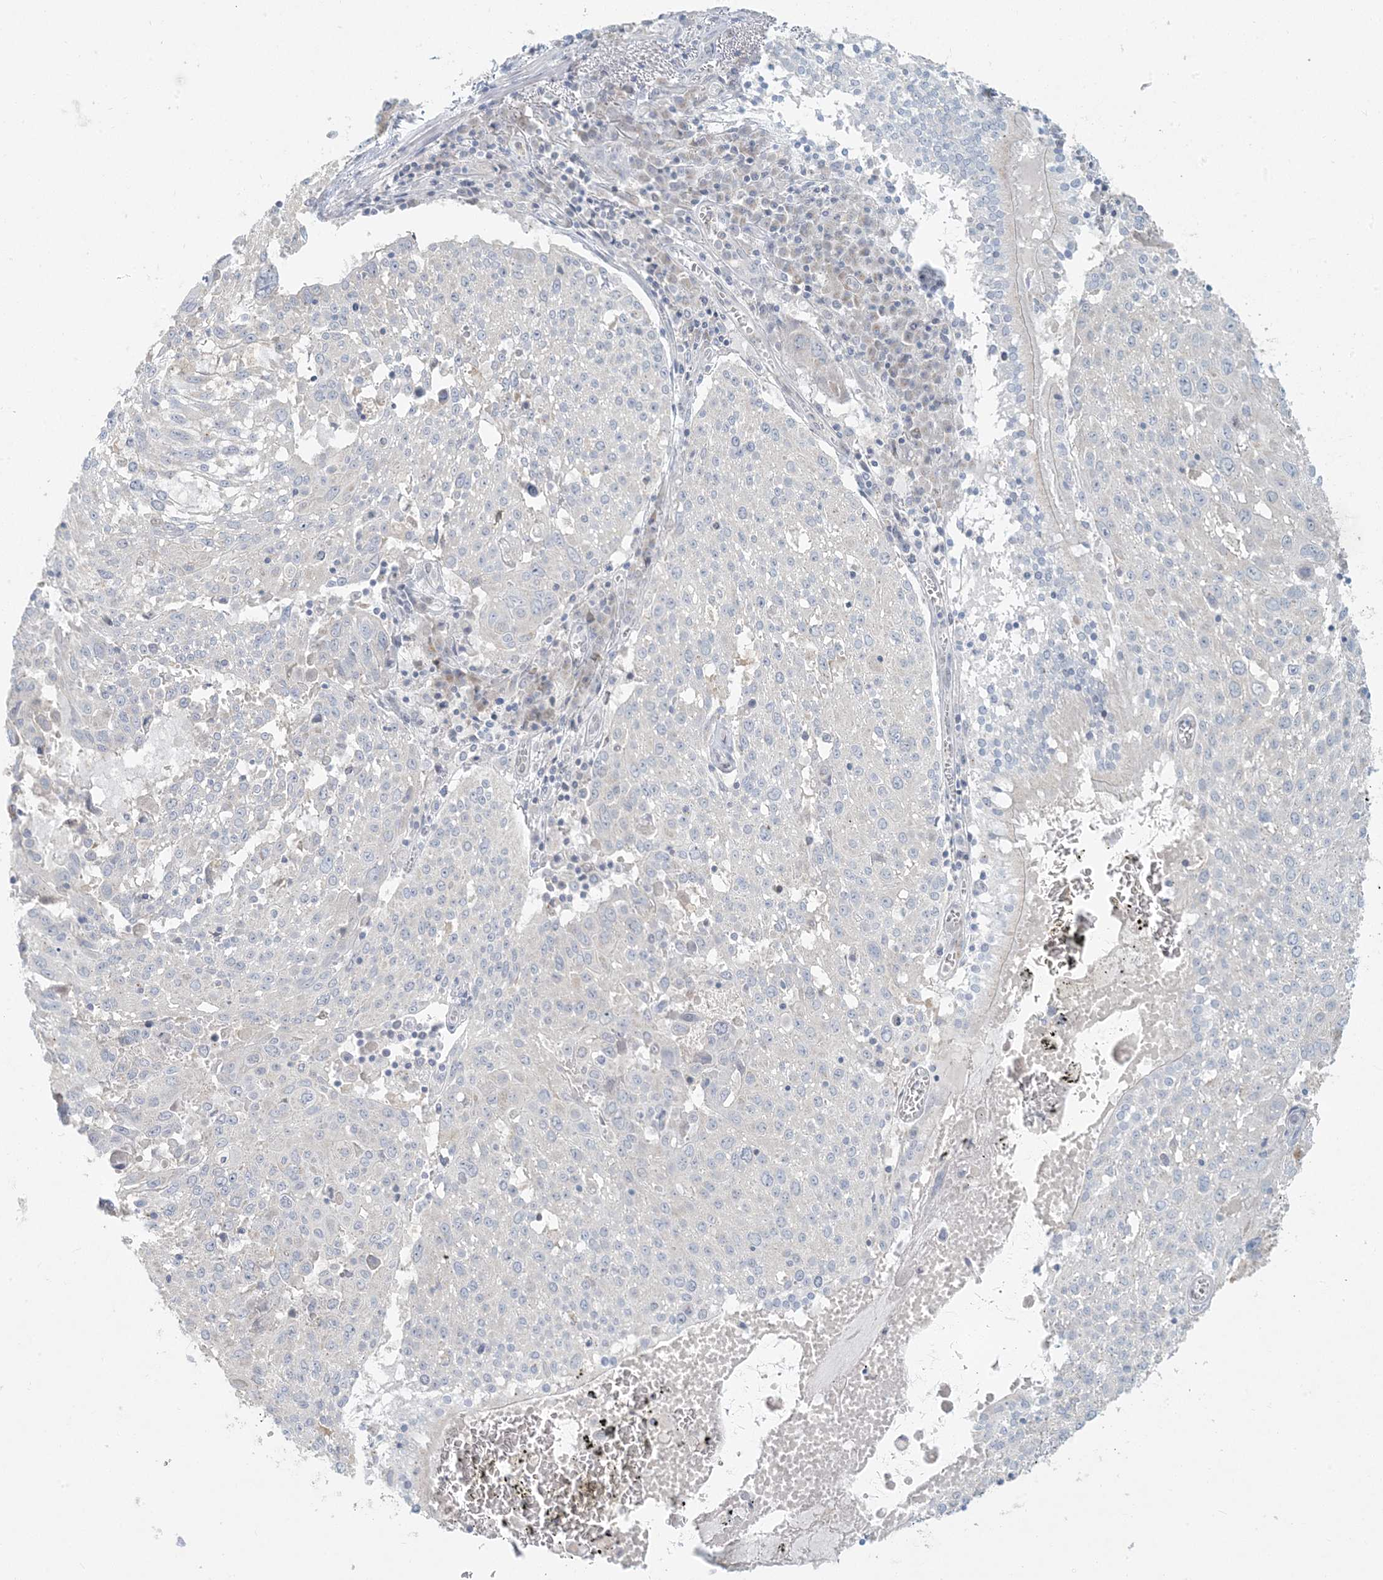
{"staining": {"intensity": "negative", "quantity": "none", "location": "none"}, "tissue": "lung cancer", "cell_type": "Tumor cells", "image_type": "cancer", "snomed": [{"axis": "morphology", "description": "Squamous cell carcinoma, NOS"}, {"axis": "topography", "description": "Lung"}], "caption": "A high-resolution histopathology image shows immunohistochemistry (IHC) staining of lung cancer (squamous cell carcinoma), which reveals no significant positivity in tumor cells.", "gene": "HACL1", "patient": {"sex": "male", "age": 65}}